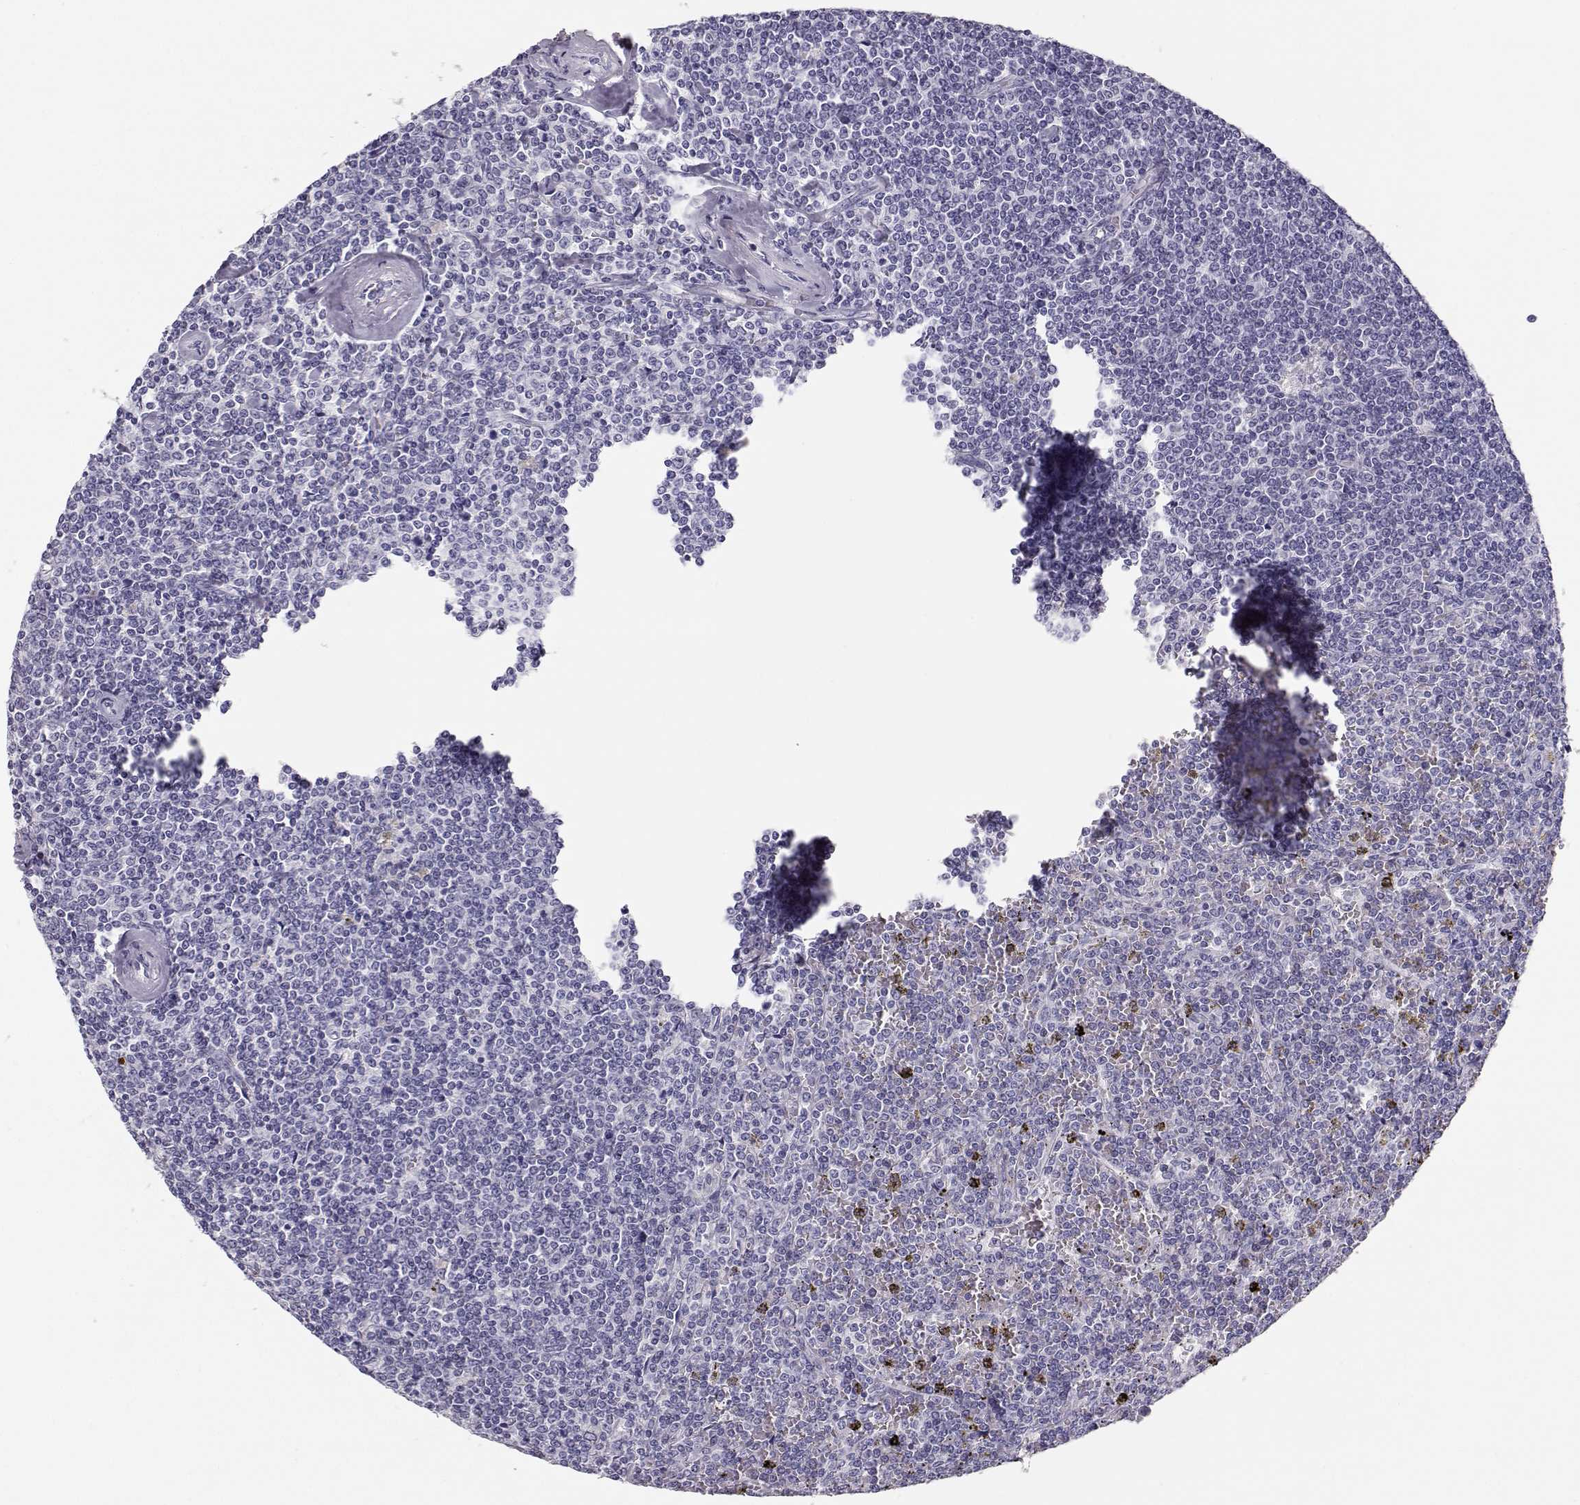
{"staining": {"intensity": "negative", "quantity": "none", "location": "none"}, "tissue": "lymphoma", "cell_type": "Tumor cells", "image_type": "cancer", "snomed": [{"axis": "morphology", "description": "Malignant lymphoma, non-Hodgkin's type, Low grade"}, {"axis": "topography", "description": "Spleen"}], "caption": "DAB (3,3'-diaminobenzidine) immunohistochemical staining of lymphoma demonstrates no significant staining in tumor cells. (DAB (3,3'-diaminobenzidine) immunohistochemistry (IHC) visualized using brightfield microscopy, high magnification).", "gene": "MAGEC1", "patient": {"sex": "female", "age": 19}}